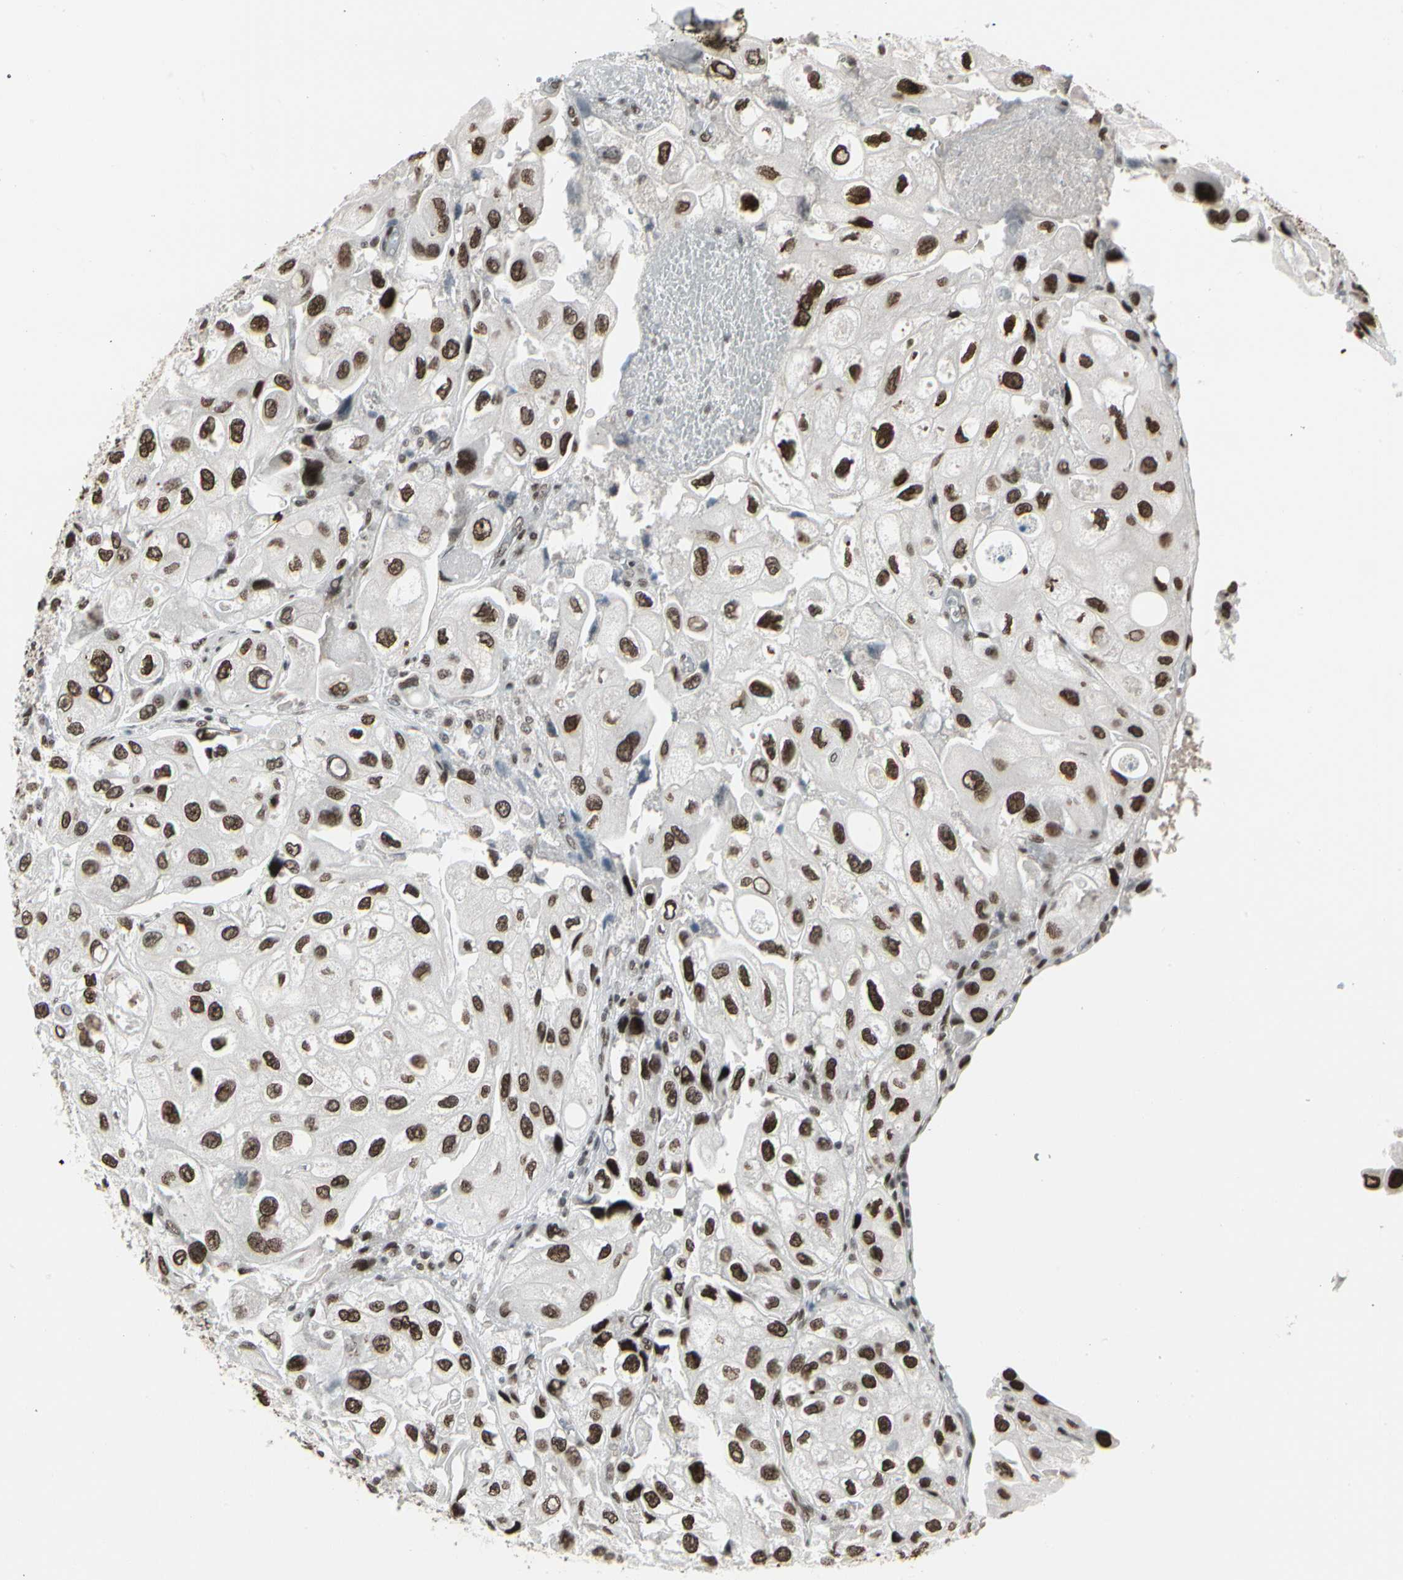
{"staining": {"intensity": "strong", "quantity": ">75%", "location": "nuclear"}, "tissue": "urothelial cancer", "cell_type": "Tumor cells", "image_type": "cancer", "snomed": [{"axis": "morphology", "description": "Urothelial carcinoma, High grade"}, {"axis": "topography", "description": "Urinary bladder"}], "caption": "Urothelial cancer stained with a protein marker demonstrates strong staining in tumor cells.", "gene": "HMG20A", "patient": {"sex": "female", "age": 64}}